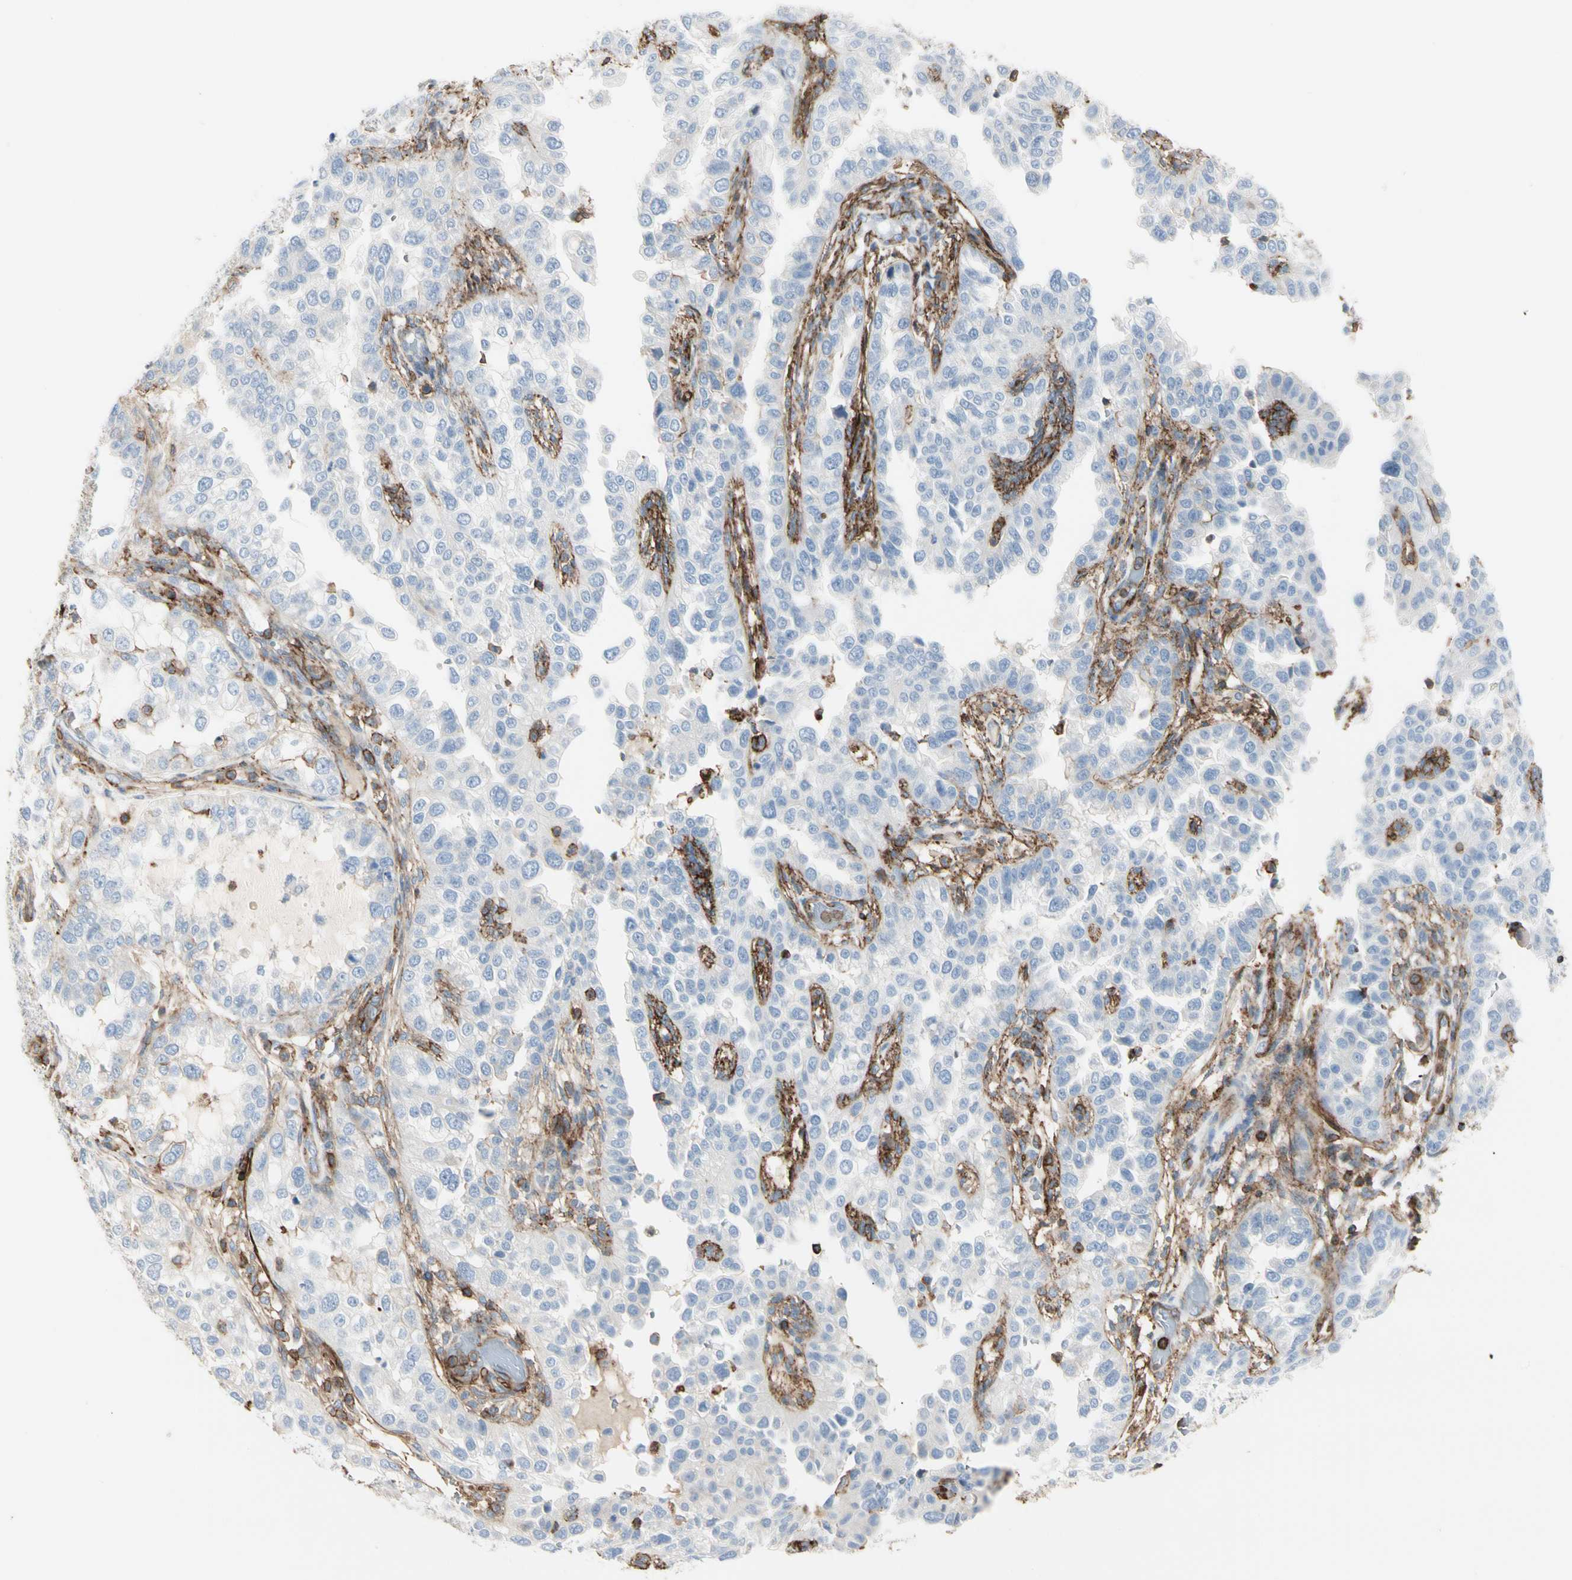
{"staining": {"intensity": "negative", "quantity": "none", "location": "none"}, "tissue": "endometrial cancer", "cell_type": "Tumor cells", "image_type": "cancer", "snomed": [{"axis": "morphology", "description": "Adenocarcinoma, NOS"}, {"axis": "topography", "description": "Endometrium"}], "caption": "IHC photomicrograph of neoplastic tissue: human endometrial adenocarcinoma stained with DAB displays no significant protein staining in tumor cells.", "gene": "CLEC2B", "patient": {"sex": "female", "age": 85}}